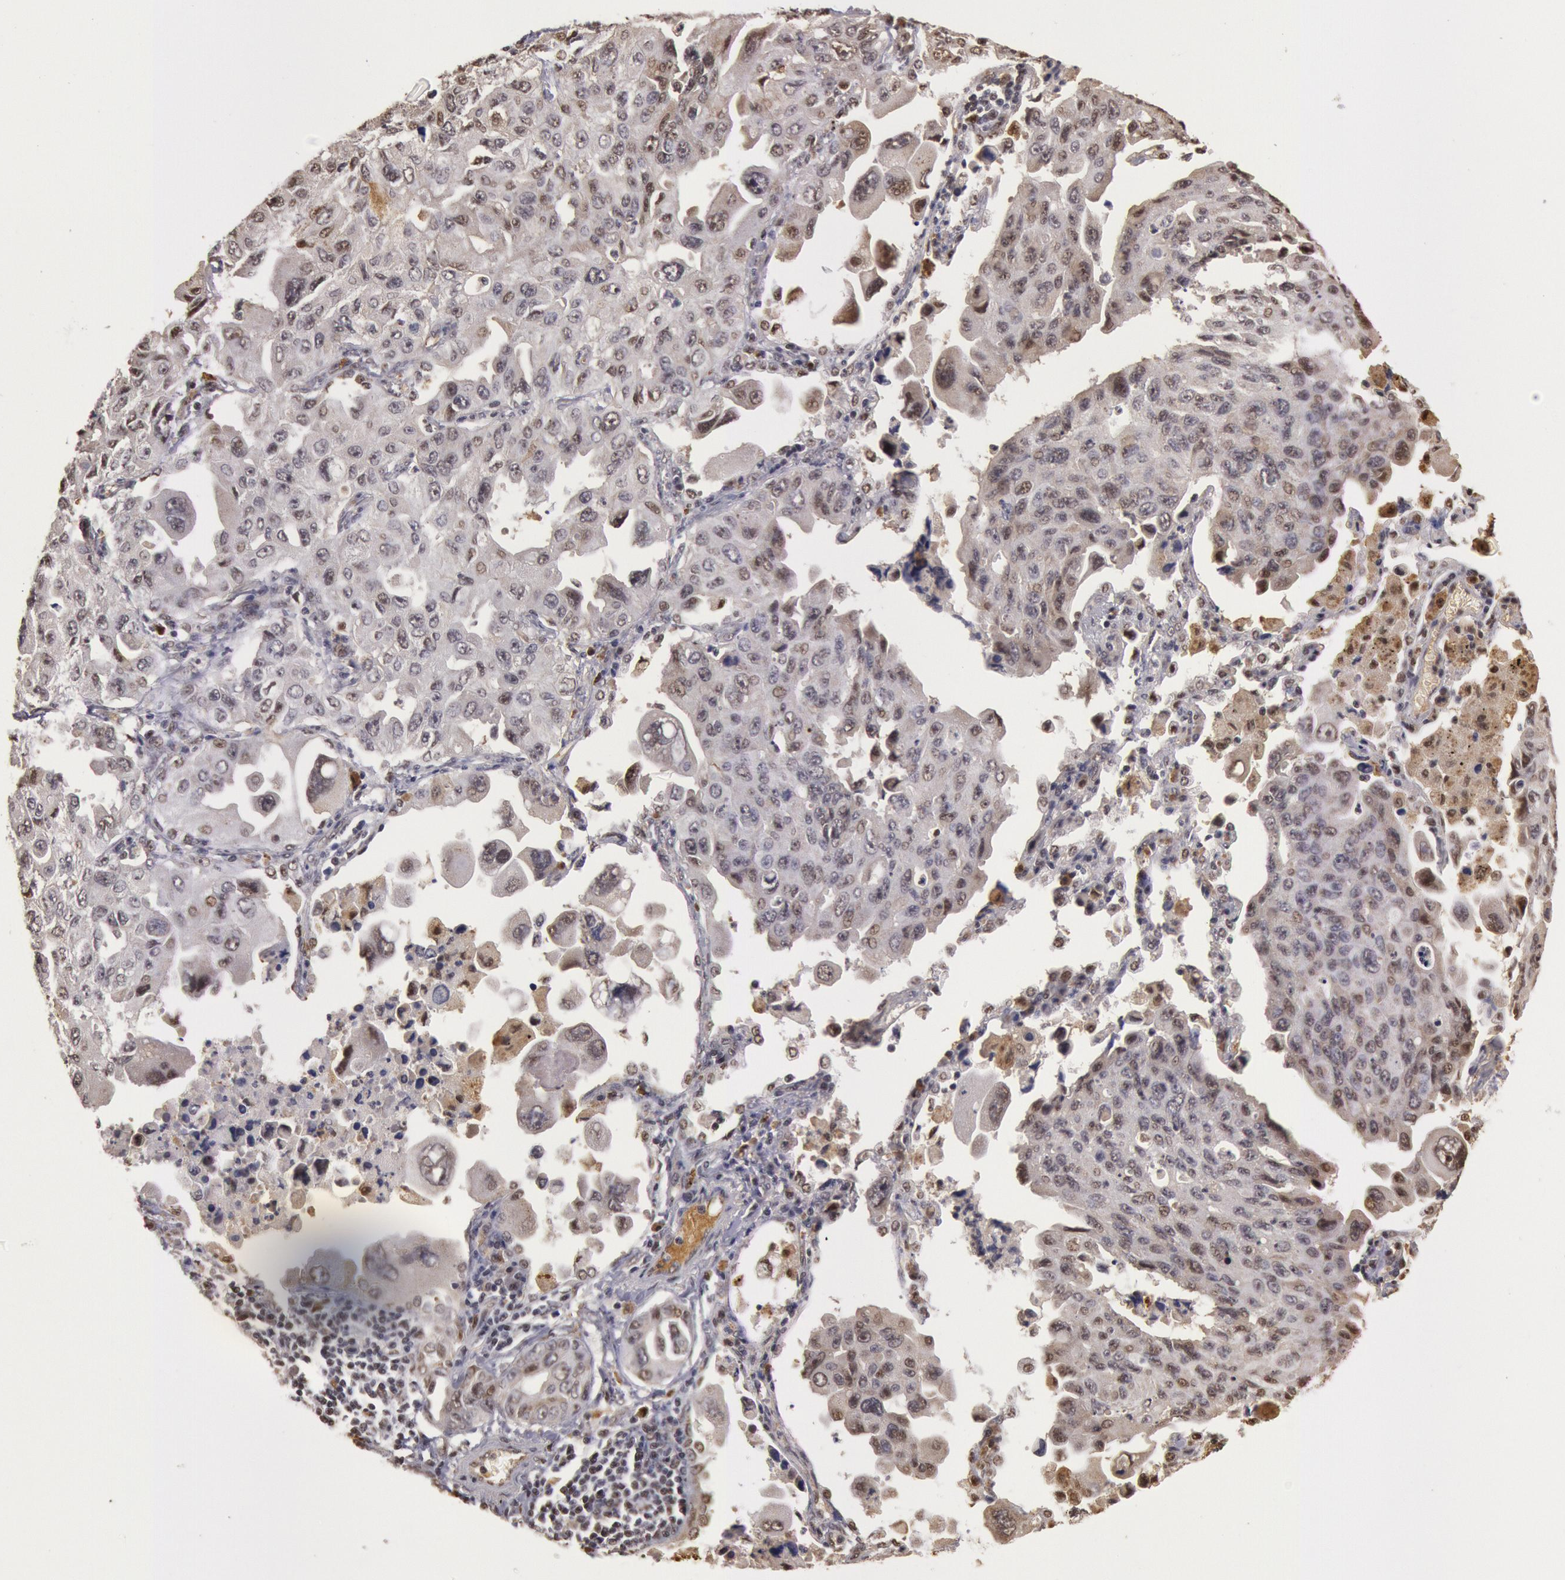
{"staining": {"intensity": "weak", "quantity": "25%-75%", "location": "nuclear"}, "tissue": "lung cancer", "cell_type": "Tumor cells", "image_type": "cancer", "snomed": [{"axis": "morphology", "description": "Adenocarcinoma, NOS"}, {"axis": "topography", "description": "Lung"}], "caption": "Immunohistochemical staining of human adenocarcinoma (lung) displays low levels of weak nuclear positivity in approximately 25%-75% of tumor cells.", "gene": "LIG4", "patient": {"sex": "male", "age": 64}}